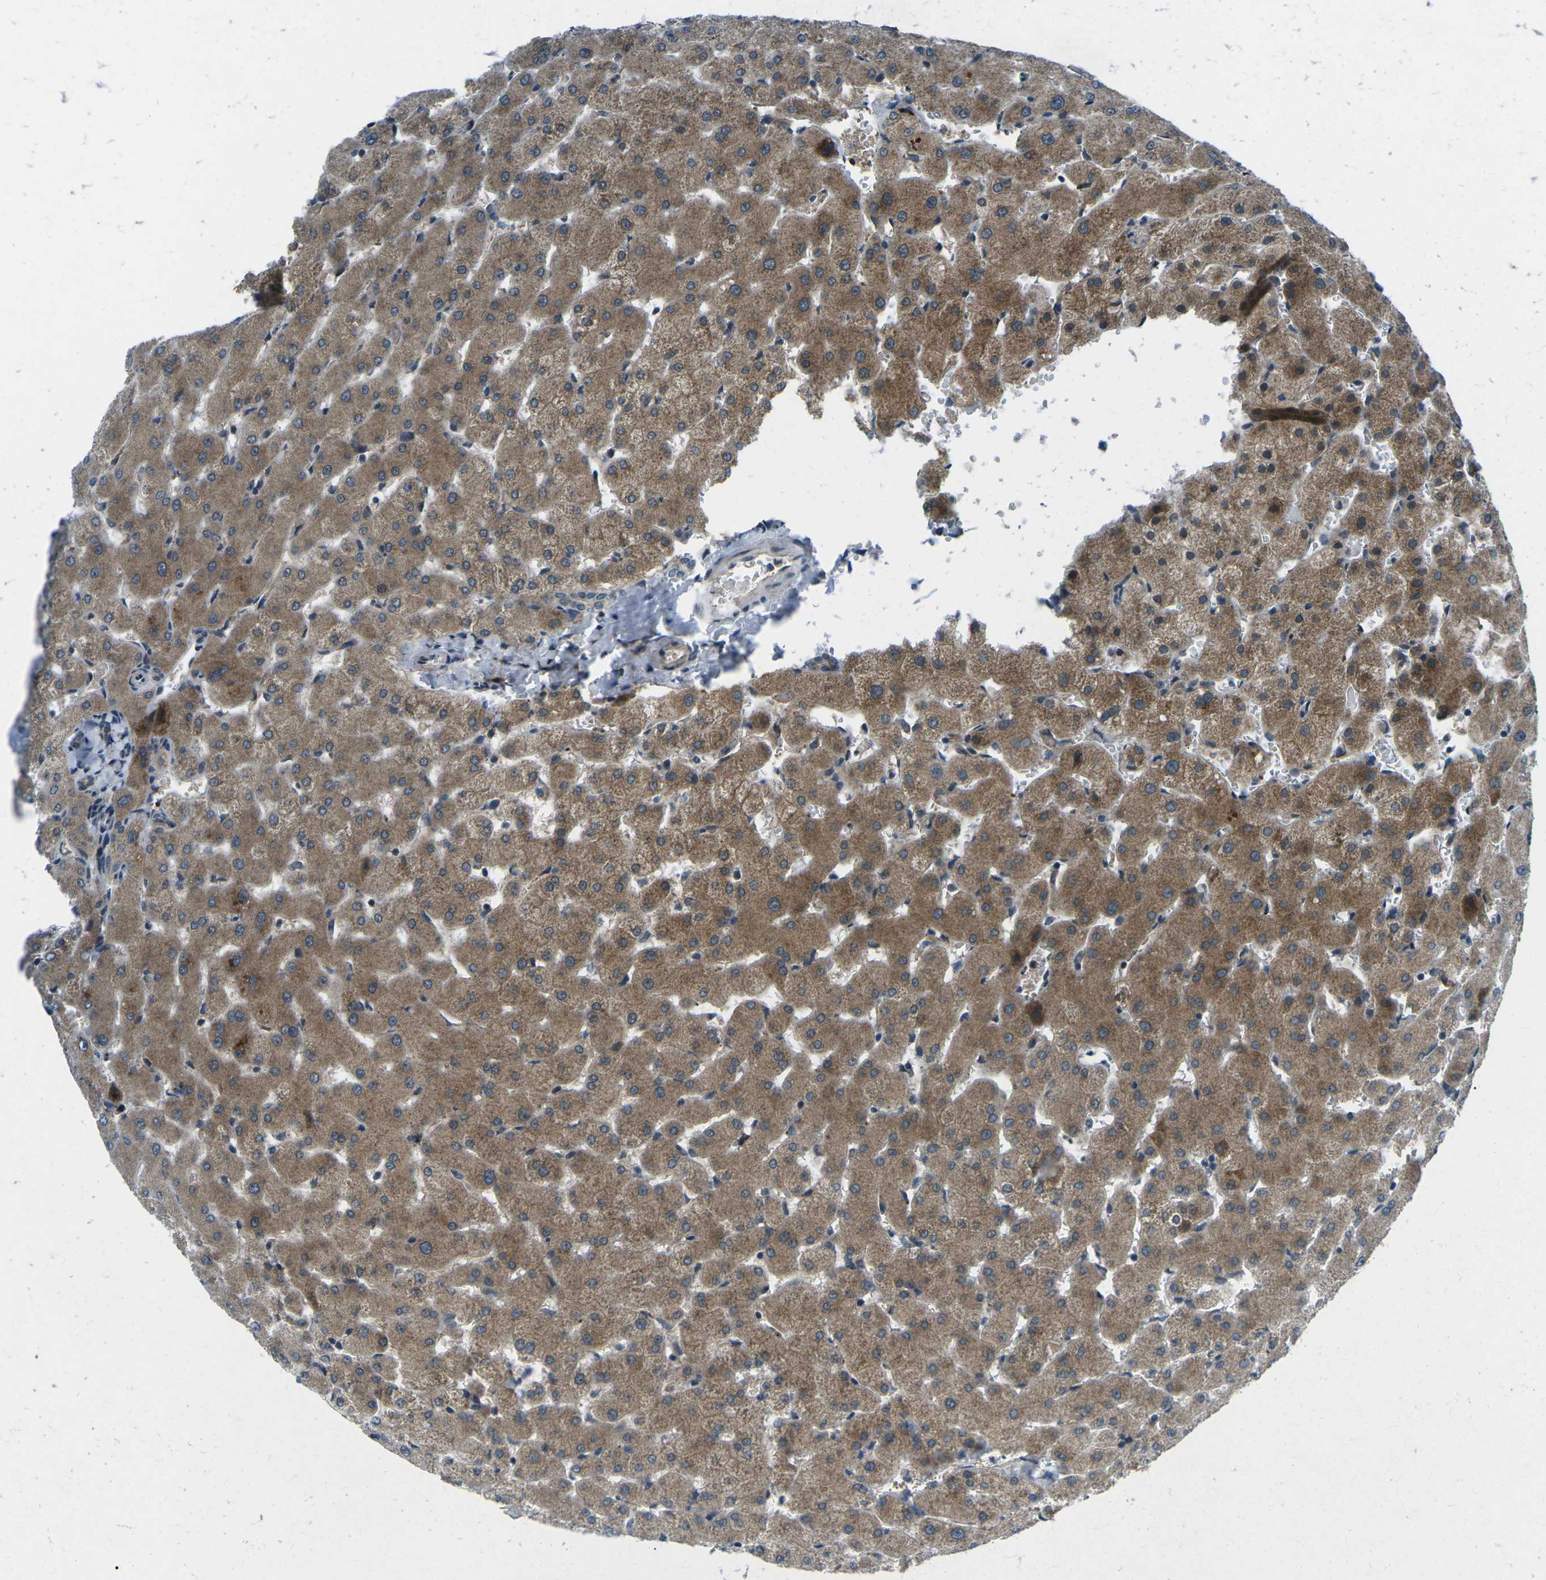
{"staining": {"intensity": "weak", "quantity": "<25%", "location": "cytoplasmic/membranous"}, "tissue": "liver", "cell_type": "Cholangiocytes", "image_type": "normal", "snomed": [{"axis": "morphology", "description": "Normal tissue, NOS"}, {"axis": "topography", "description": "Liver"}], "caption": "Benign liver was stained to show a protein in brown. There is no significant positivity in cholangiocytes. (DAB (3,3'-diaminobenzidine) immunohistochemistry visualized using brightfield microscopy, high magnification).", "gene": "CDK16", "patient": {"sex": "female", "age": 63}}